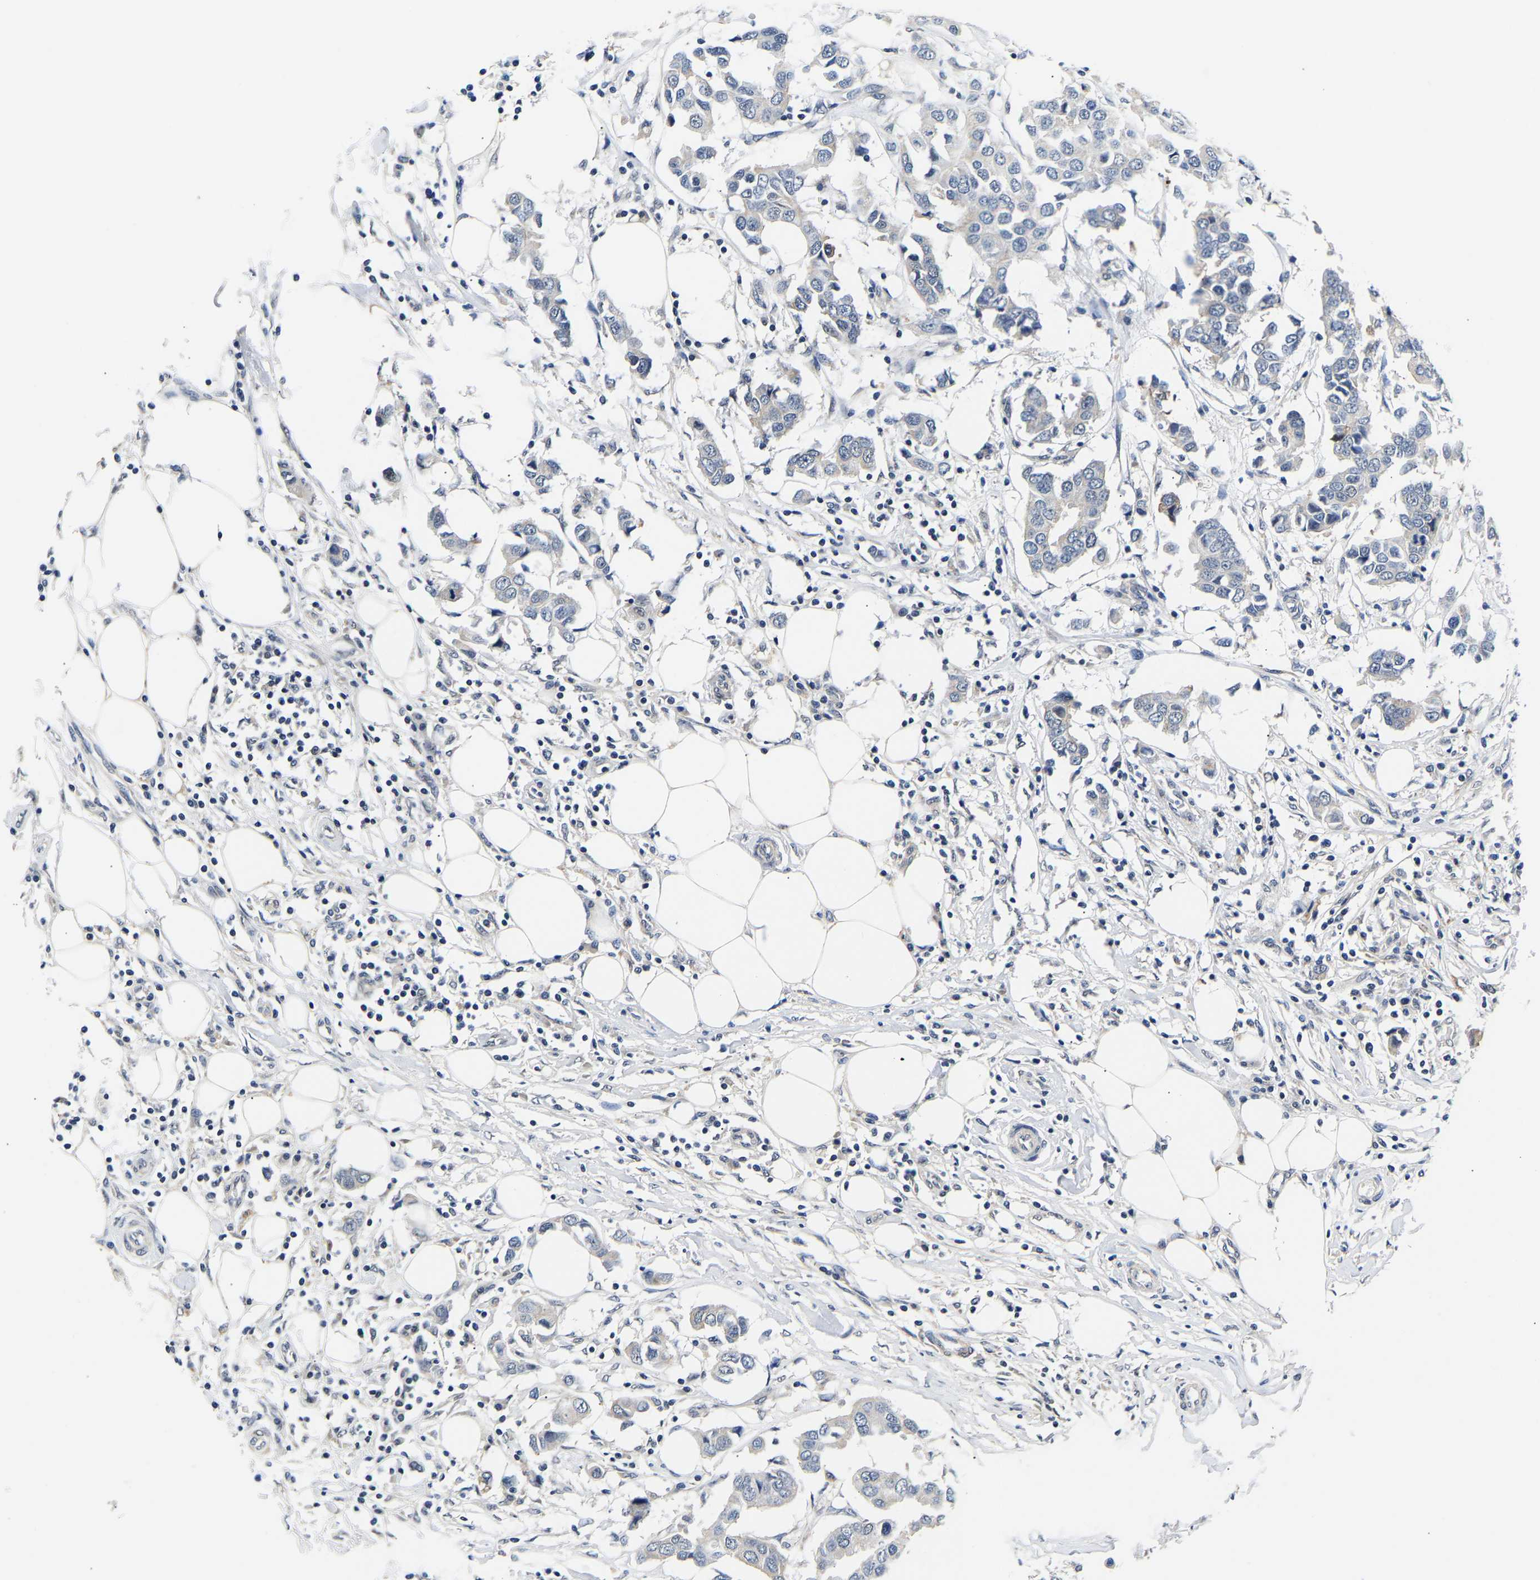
{"staining": {"intensity": "weak", "quantity": "<25%", "location": "cytoplasmic/membranous"}, "tissue": "breast cancer", "cell_type": "Tumor cells", "image_type": "cancer", "snomed": [{"axis": "morphology", "description": "Duct carcinoma"}, {"axis": "topography", "description": "Breast"}], "caption": "The immunohistochemistry (IHC) micrograph has no significant staining in tumor cells of breast intraductal carcinoma tissue. (Immunohistochemistry (ihc), brightfield microscopy, high magnification).", "gene": "METTL16", "patient": {"sex": "female", "age": 80}}